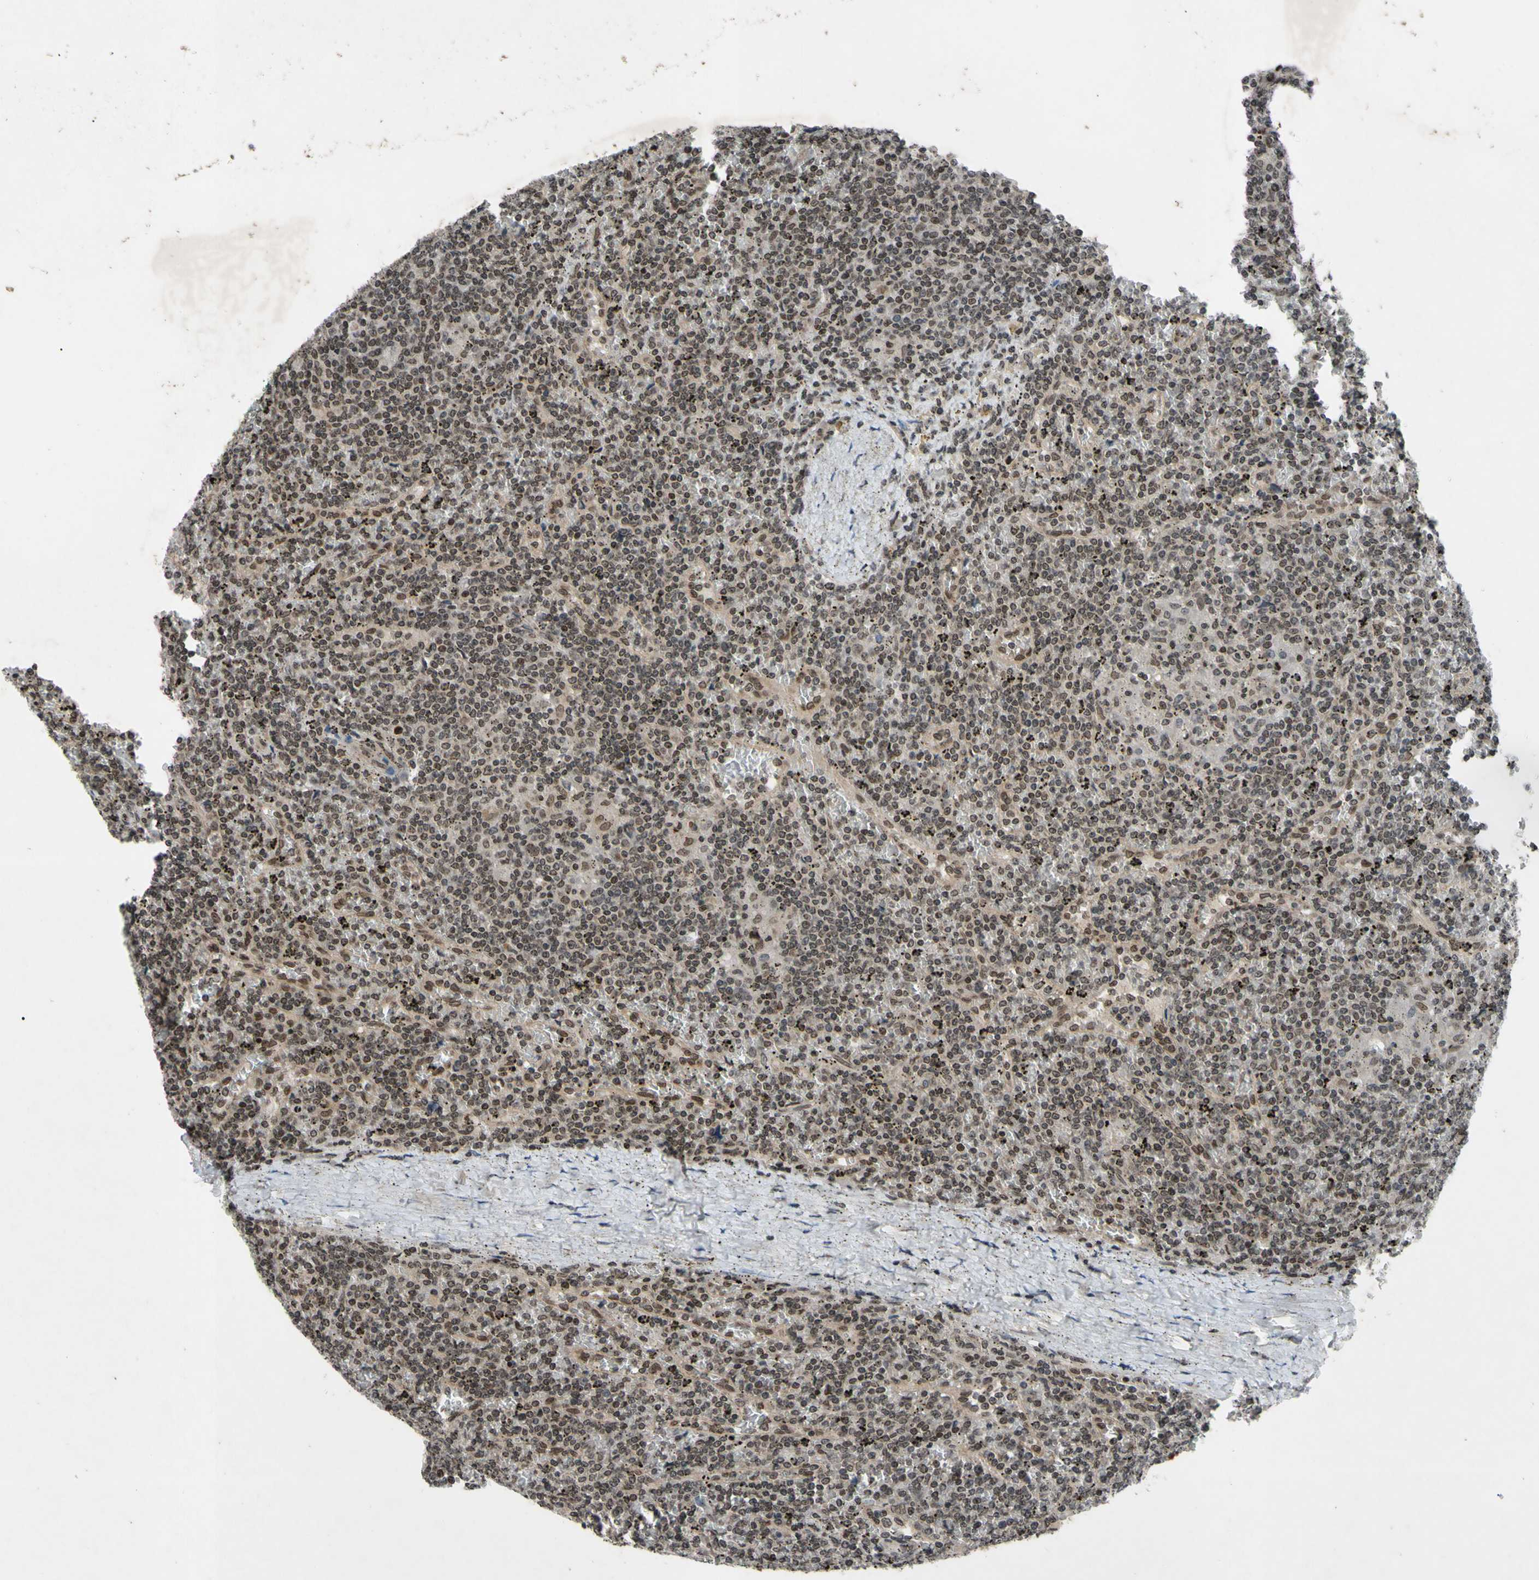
{"staining": {"intensity": "weak", "quantity": ">75%", "location": "nuclear"}, "tissue": "lymphoma", "cell_type": "Tumor cells", "image_type": "cancer", "snomed": [{"axis": "morphology", "description": "Malignant lymphoma, non-Hodgkin's type, Low grade"}, {"axis": "topography", "description": "Spleen"}], "caption": "Lymphoma was stained to show a protein in brown. There is low levels of weak nuclear expression in about >75% of tumor cells.", "gene": "XPO1", "patient": {"sex": "female", "age": 19}}